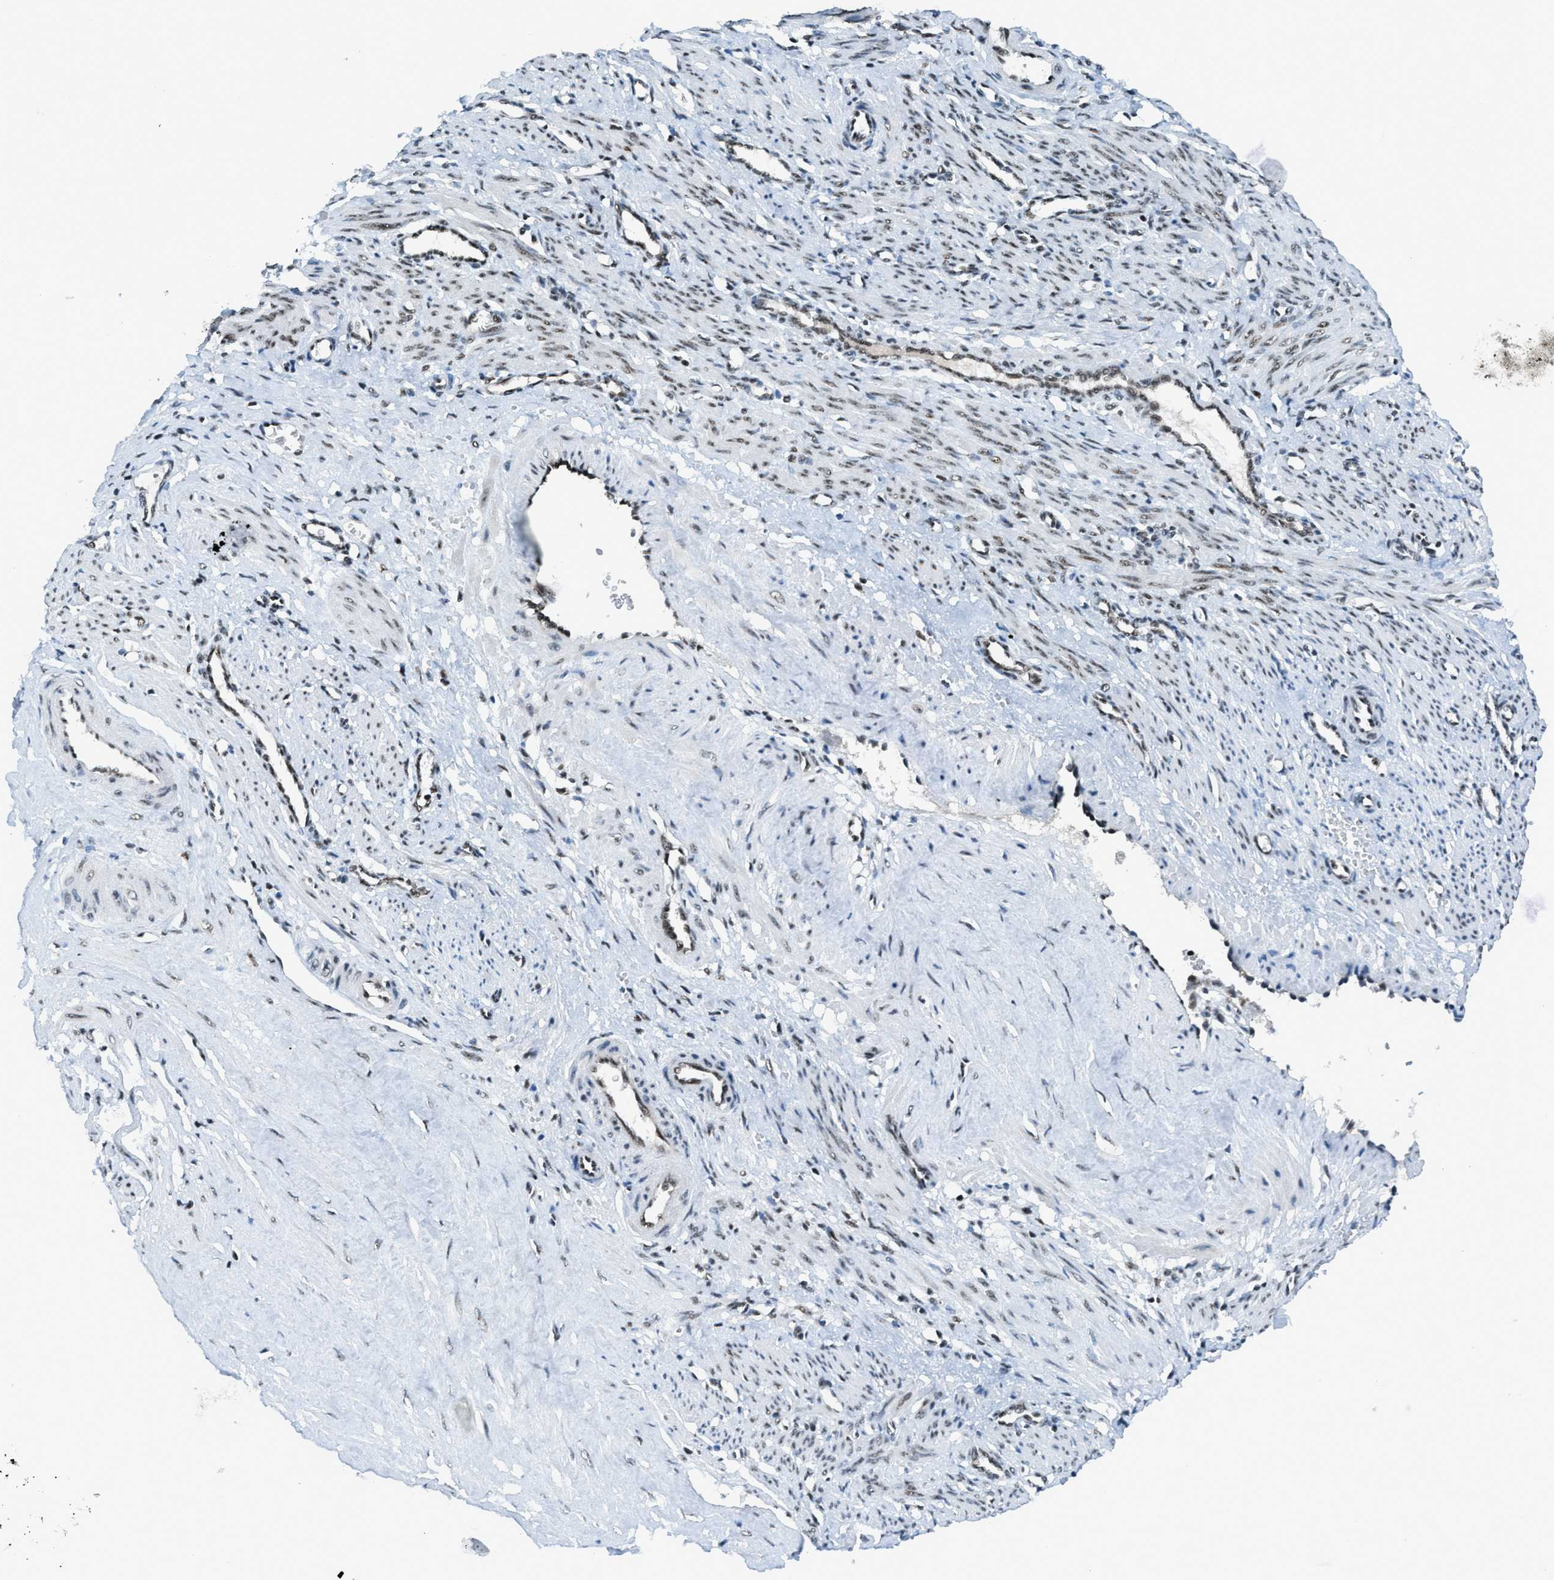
{"staining": {"intensity": "strong", "quantity": ">75%", "location": "nuclear"}, "tissue": "smooth muscle", "cell_type": "Smooth muscle cells", "image_type": "normal", "snomed": [{"axis": "morphology", "description": "Normal tissue, NOS"}, {"axis": "topography", "description": "Endometrium"}], "caption": "An image of smooth muscle stained for a protein shows strong nuclear brown staining in smooth muscle cells.", "gene": "RAD51B", "patient": {"sex": "female", "age": 33}}